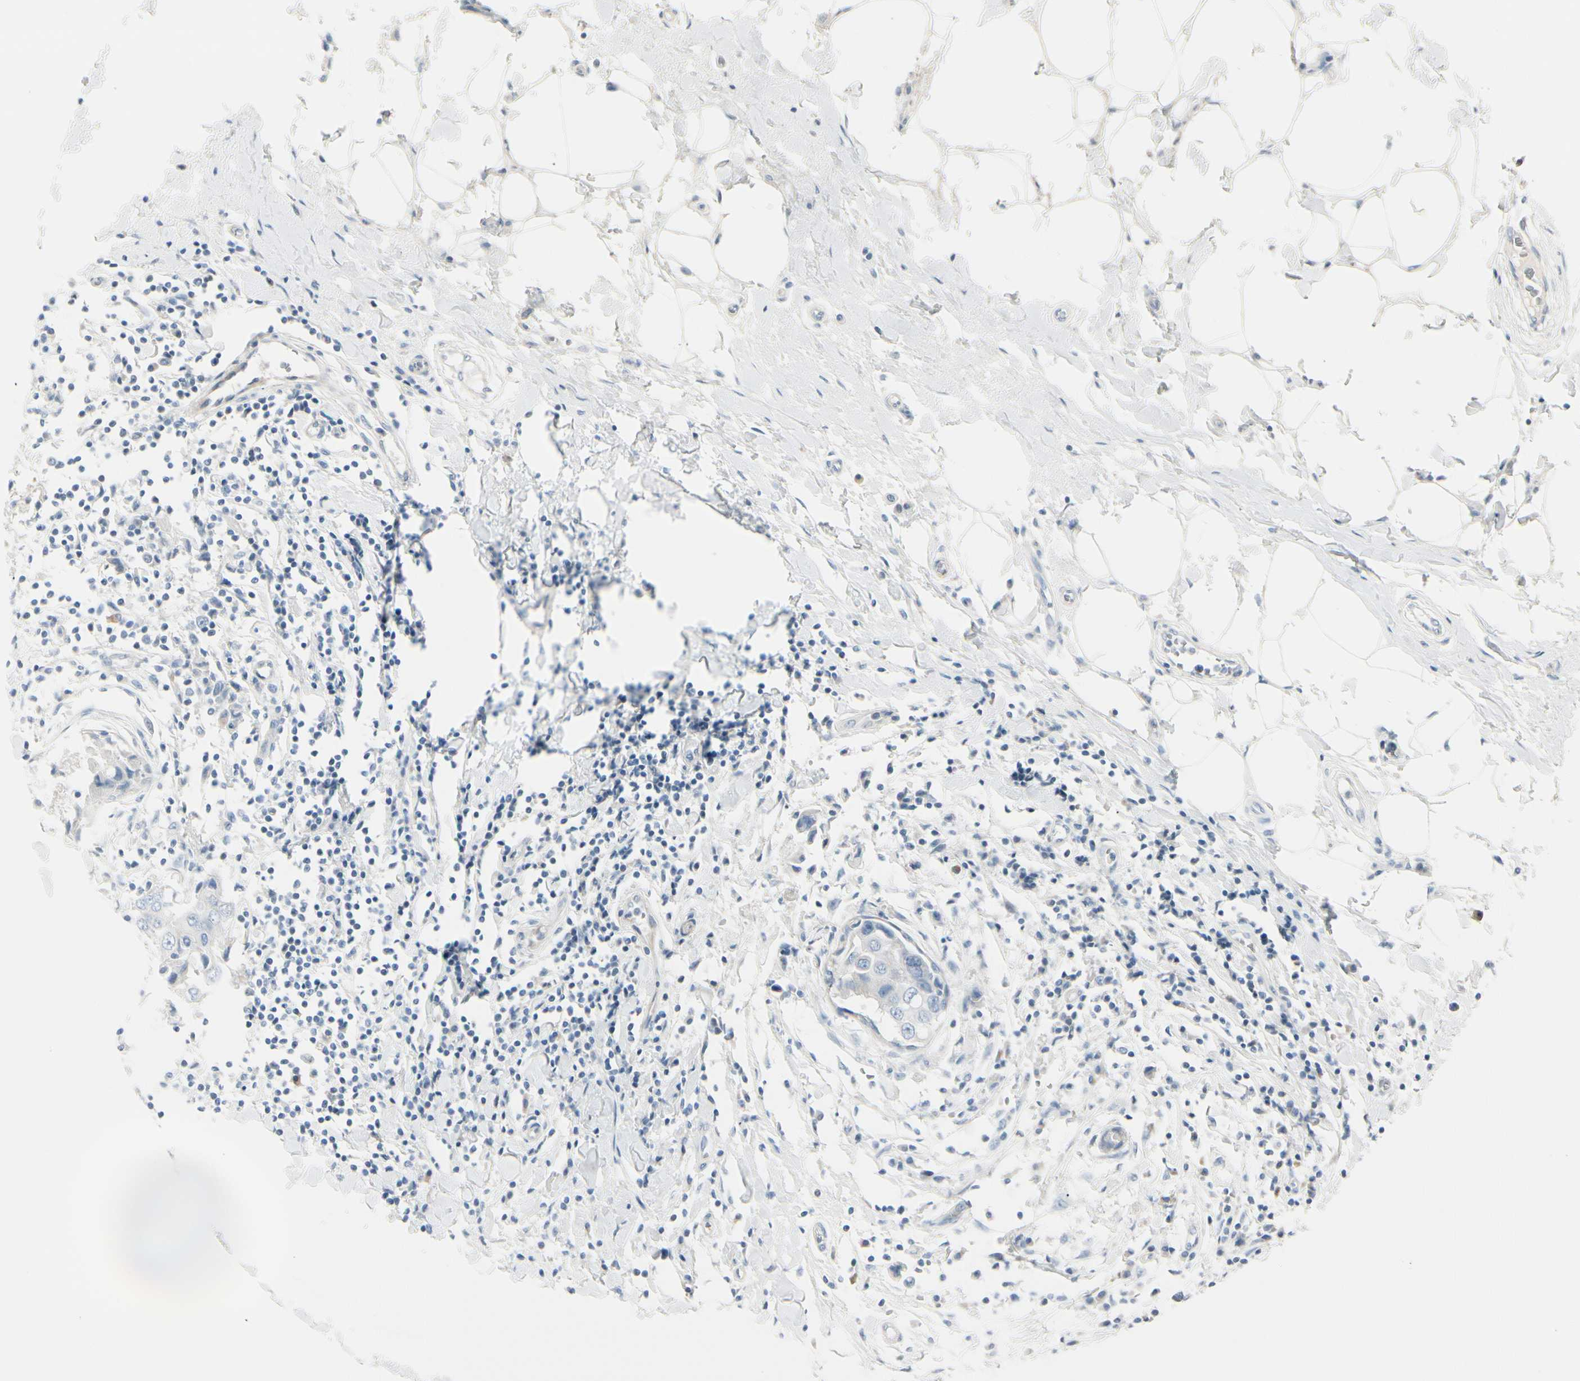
{"staining": {"intensity": "negative", "quantity": "none", "location": "none"}, "tissue": "breast cancer", "cell_type": "Tumor cells", "image_type": "cancer", "snomed": [{"axis": "morphology", "description": "Duct carcinoma"}, {"axis": "topography", "description": "Breast"}], "caption": "Tumor cells are negative for protein expression in human breast cancer.", "gene": "CDHR5", "patient": {"sex": "female", "age": 27}}